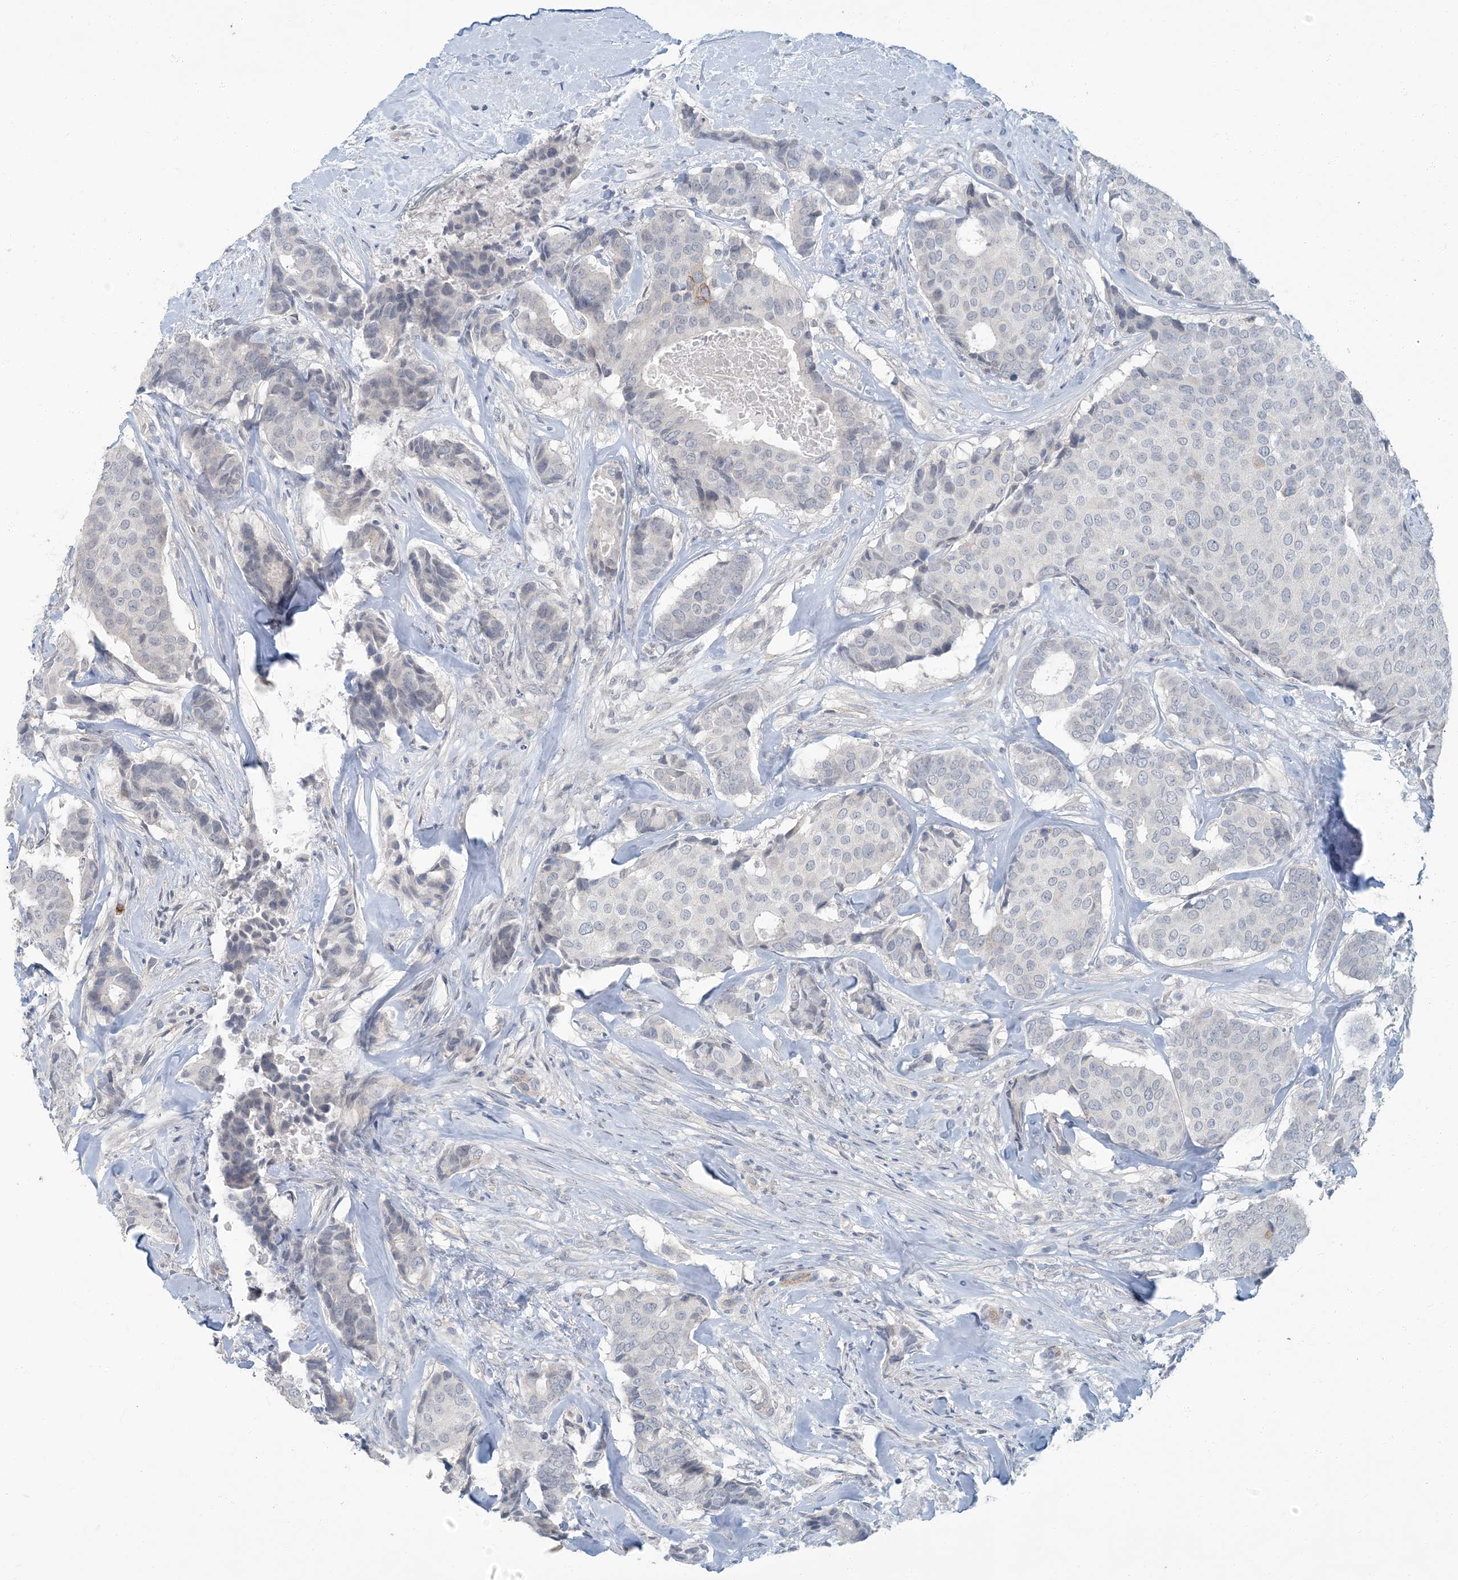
{"staining": {"intensity": "negative", "quantity": "none", "location": "none"}, "tissue": "breast cancer", "cell_type": "Tumor cells", "image_type": "cancer", "snomed": [{"axis": "morphology", "description": "Duct carcinoma"}, {"axis": "topography", "description": "Breast"}], "caption": "Breast infiltrating ductal carcinoma was stained to show a protein in brown. There is no significant positivity in tumor cells.", "gene": "EPHA4", "patient": {"sex": "female", "age": 75}}